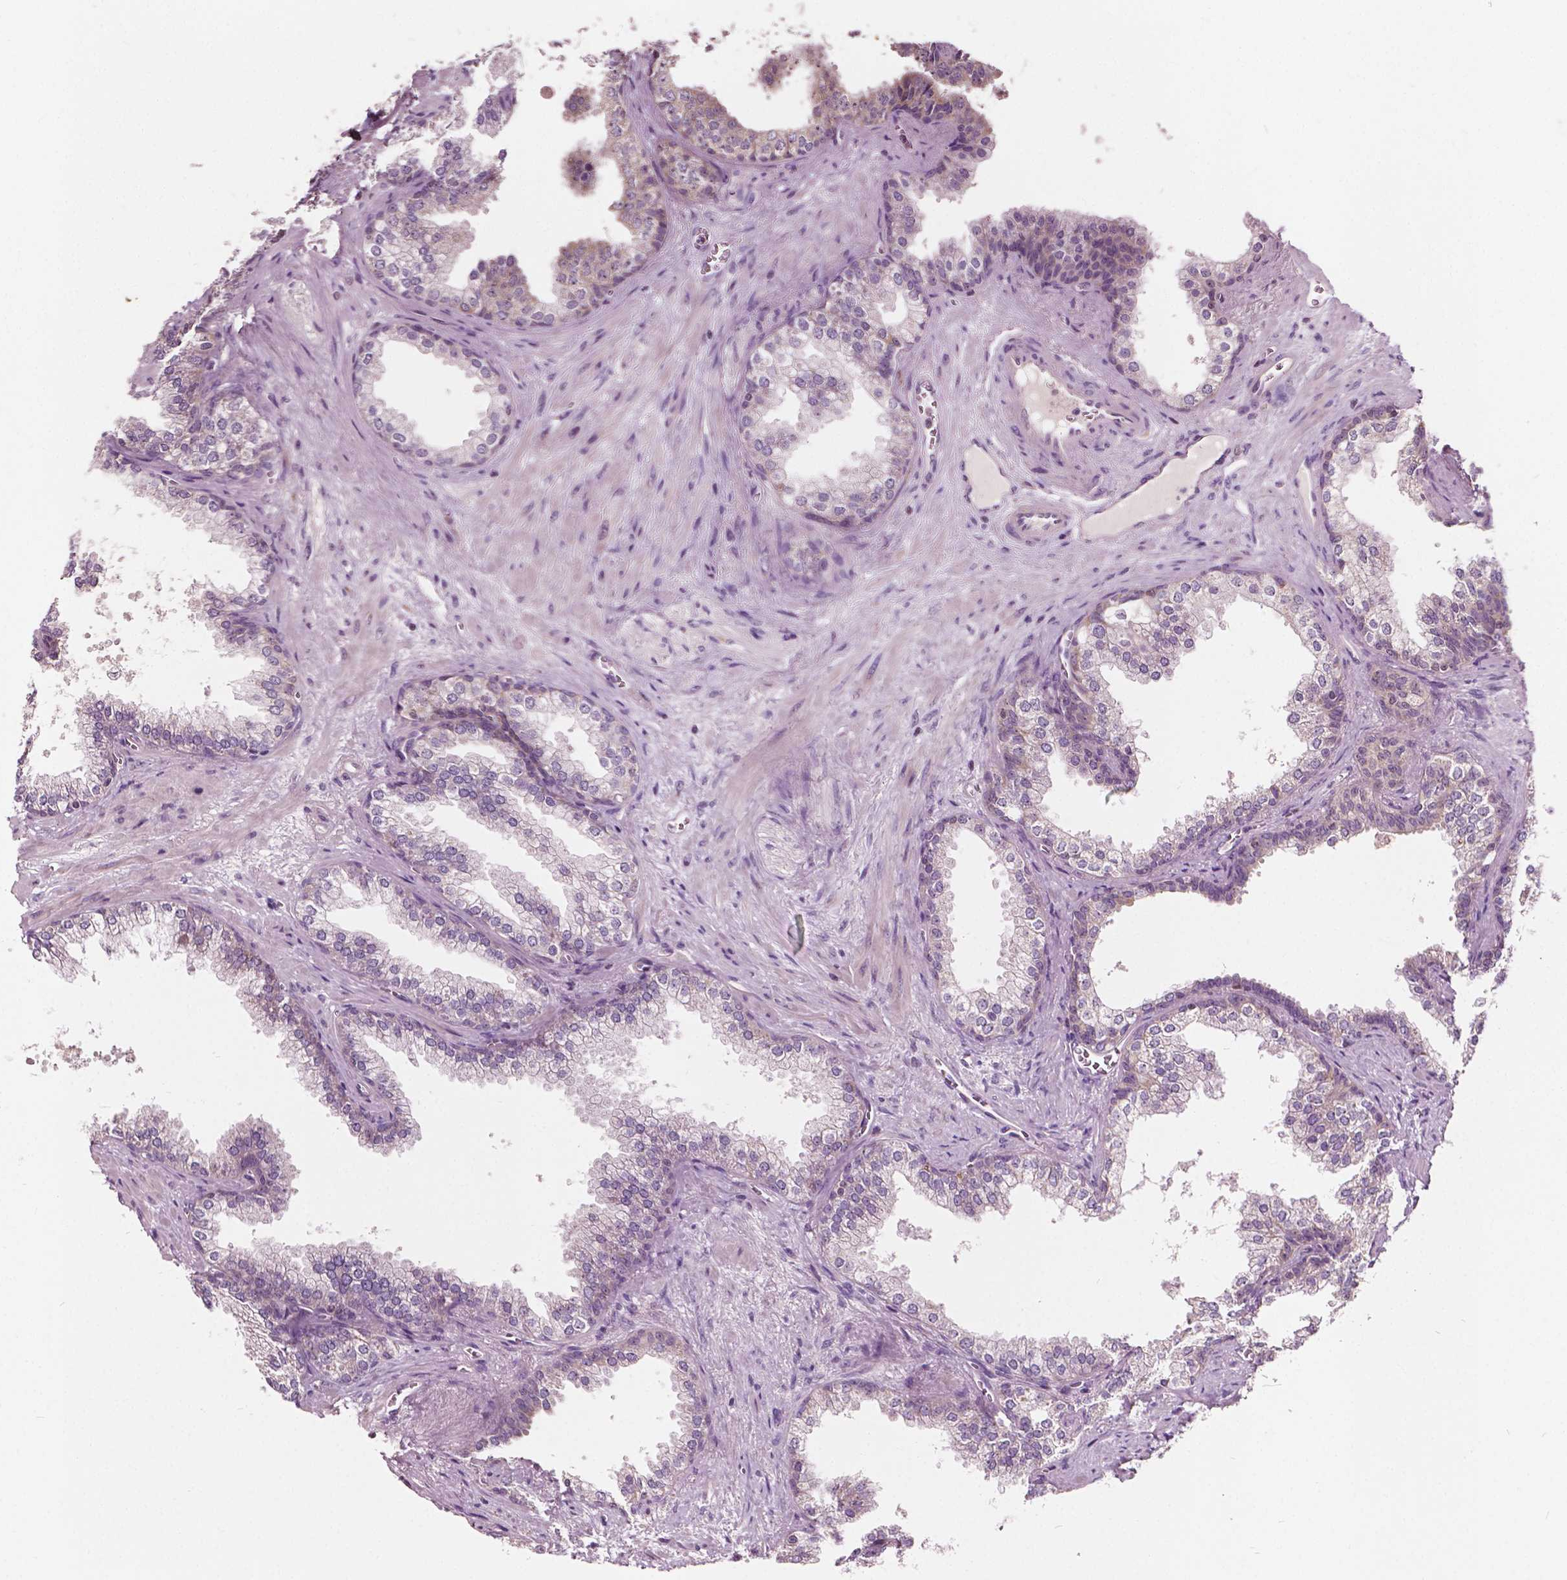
{"staining": {"intensity": "weak", "quantity": "<25%", "location": "nuclear"}, "tissue": "prostate", "cell_type": "Glandular cells", "image_type": "normal", "snomed": [{"axis": "morphology", "description": "Normal tissue, NOS"}, {"axis": "topography", "description": "Prostate"}], "caption": "IHC of unremarkable prostate demonstrates no positivity in glandular cells.", "gene": "ODF3L2", "patient": {"sex": "male", "age": 79}}